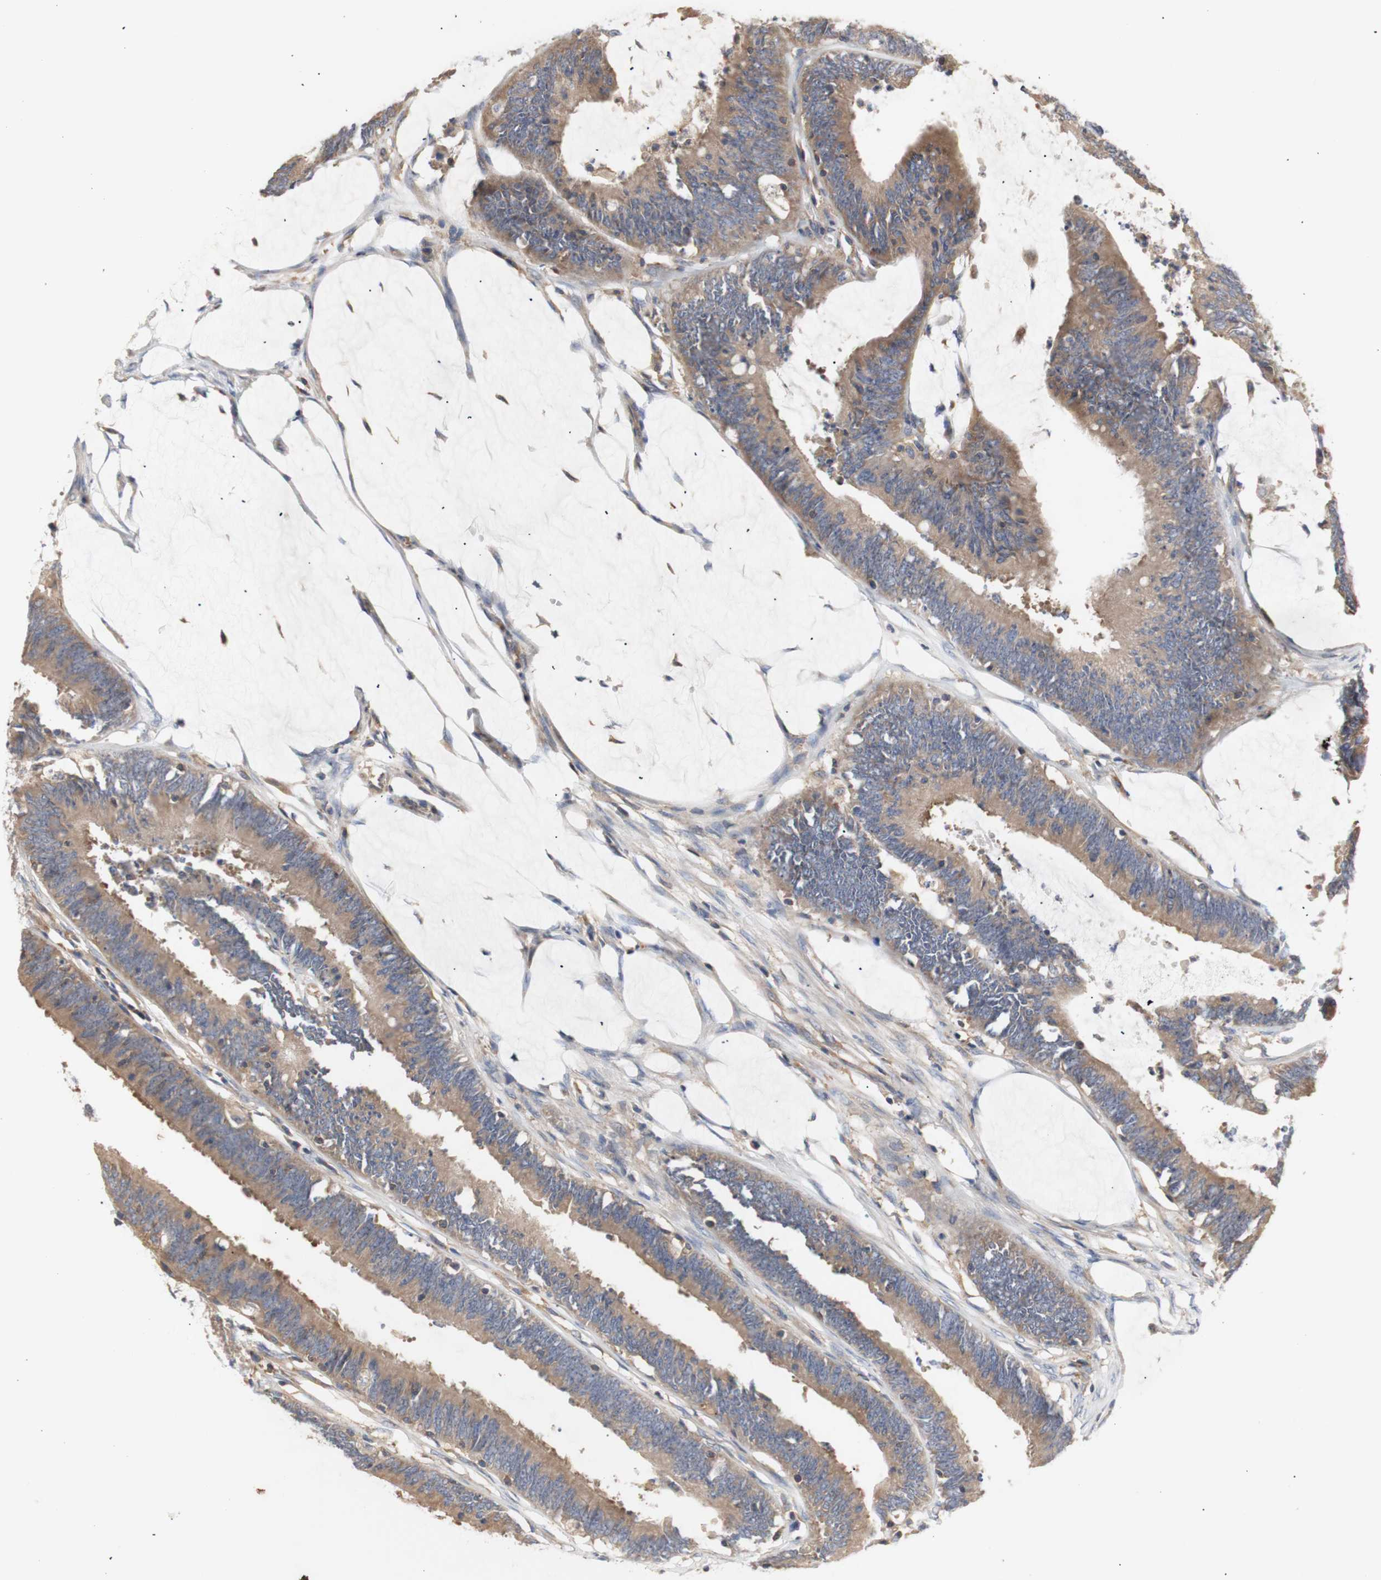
{"staining": {"intensity": "moderate", "quantity": ">75%", "location": "cytoplasmic/membranous"}, "tissue": "colorectal cancer", "cell_type": "Tumor cells", "image_type": "cancer", "snomed": [{"axis": "morphology", "description": "Adenocarcinoma, NOS"}, {"axis": "topography", "description": "Rectum"}], "caption": "The immunohistochemical stain labels moderate cytoplasmic/membranous expression in tumor cells of adenocarcinoma (colorectal) tissue.", "gene": "IKBKG", "patient": {"sex": "female", "age": 66}}